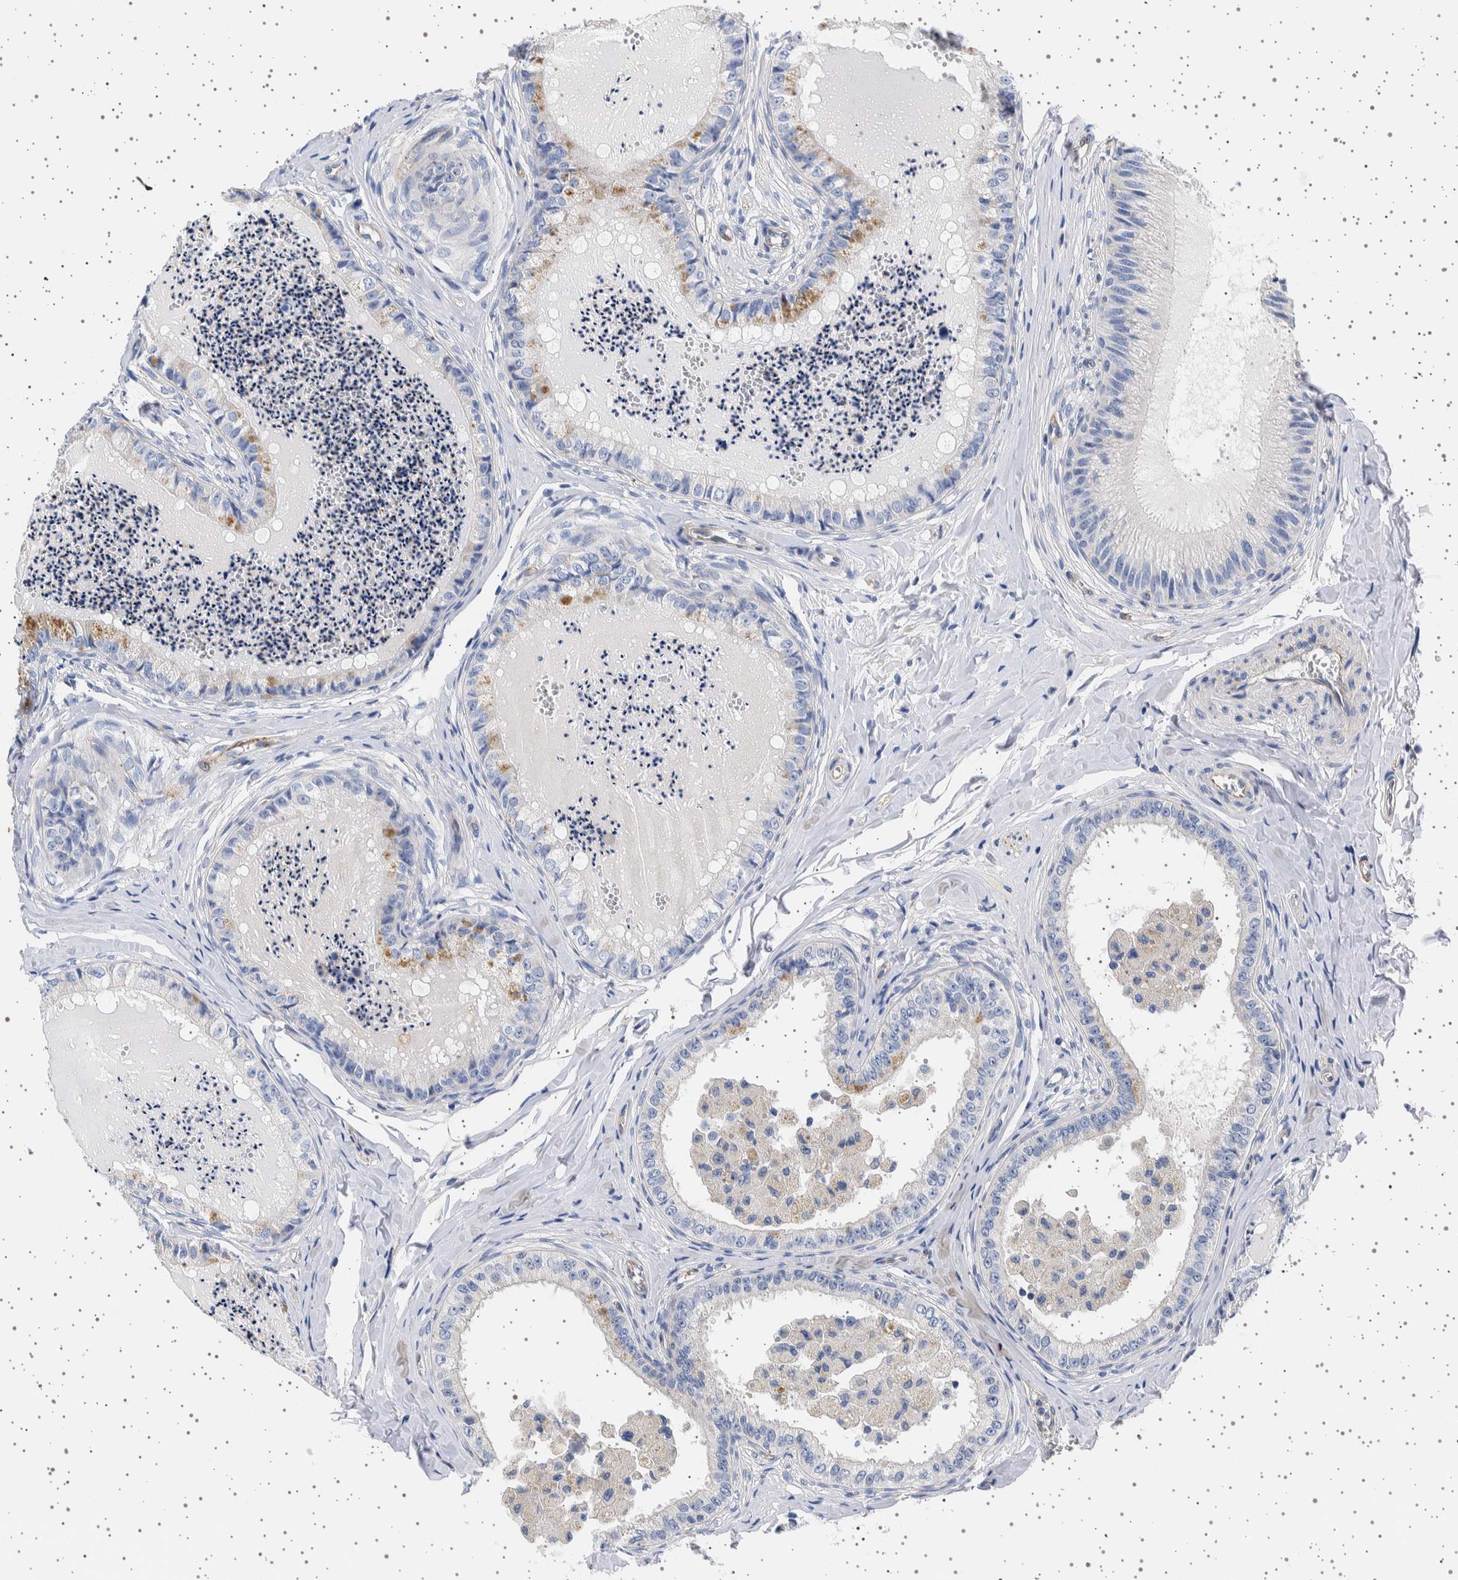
{"staining": {"intensity": "moderate", "quantity": "<25%", "location": "cytoplasmic/membranous"}, "tissue": "epididymis", "cell_type": "Glandular cells", "image_type": "normal", "snomed": [{"axis": "morphology", "description": "Normal tissue, NOS"}, {"axis": "topography", "description": "Epididymis"}], "caption": "High-magnification brightfield microscopy of normal epididymis stained with DAB (brown) and counterstained with hematoxylin (blue). glandular cells exhibit moderate cytoplasmic/membranous staining is present in about<25% of cells.", "gene": "SEPTIN4", "patient": {"sex": "male", "age": 31}}